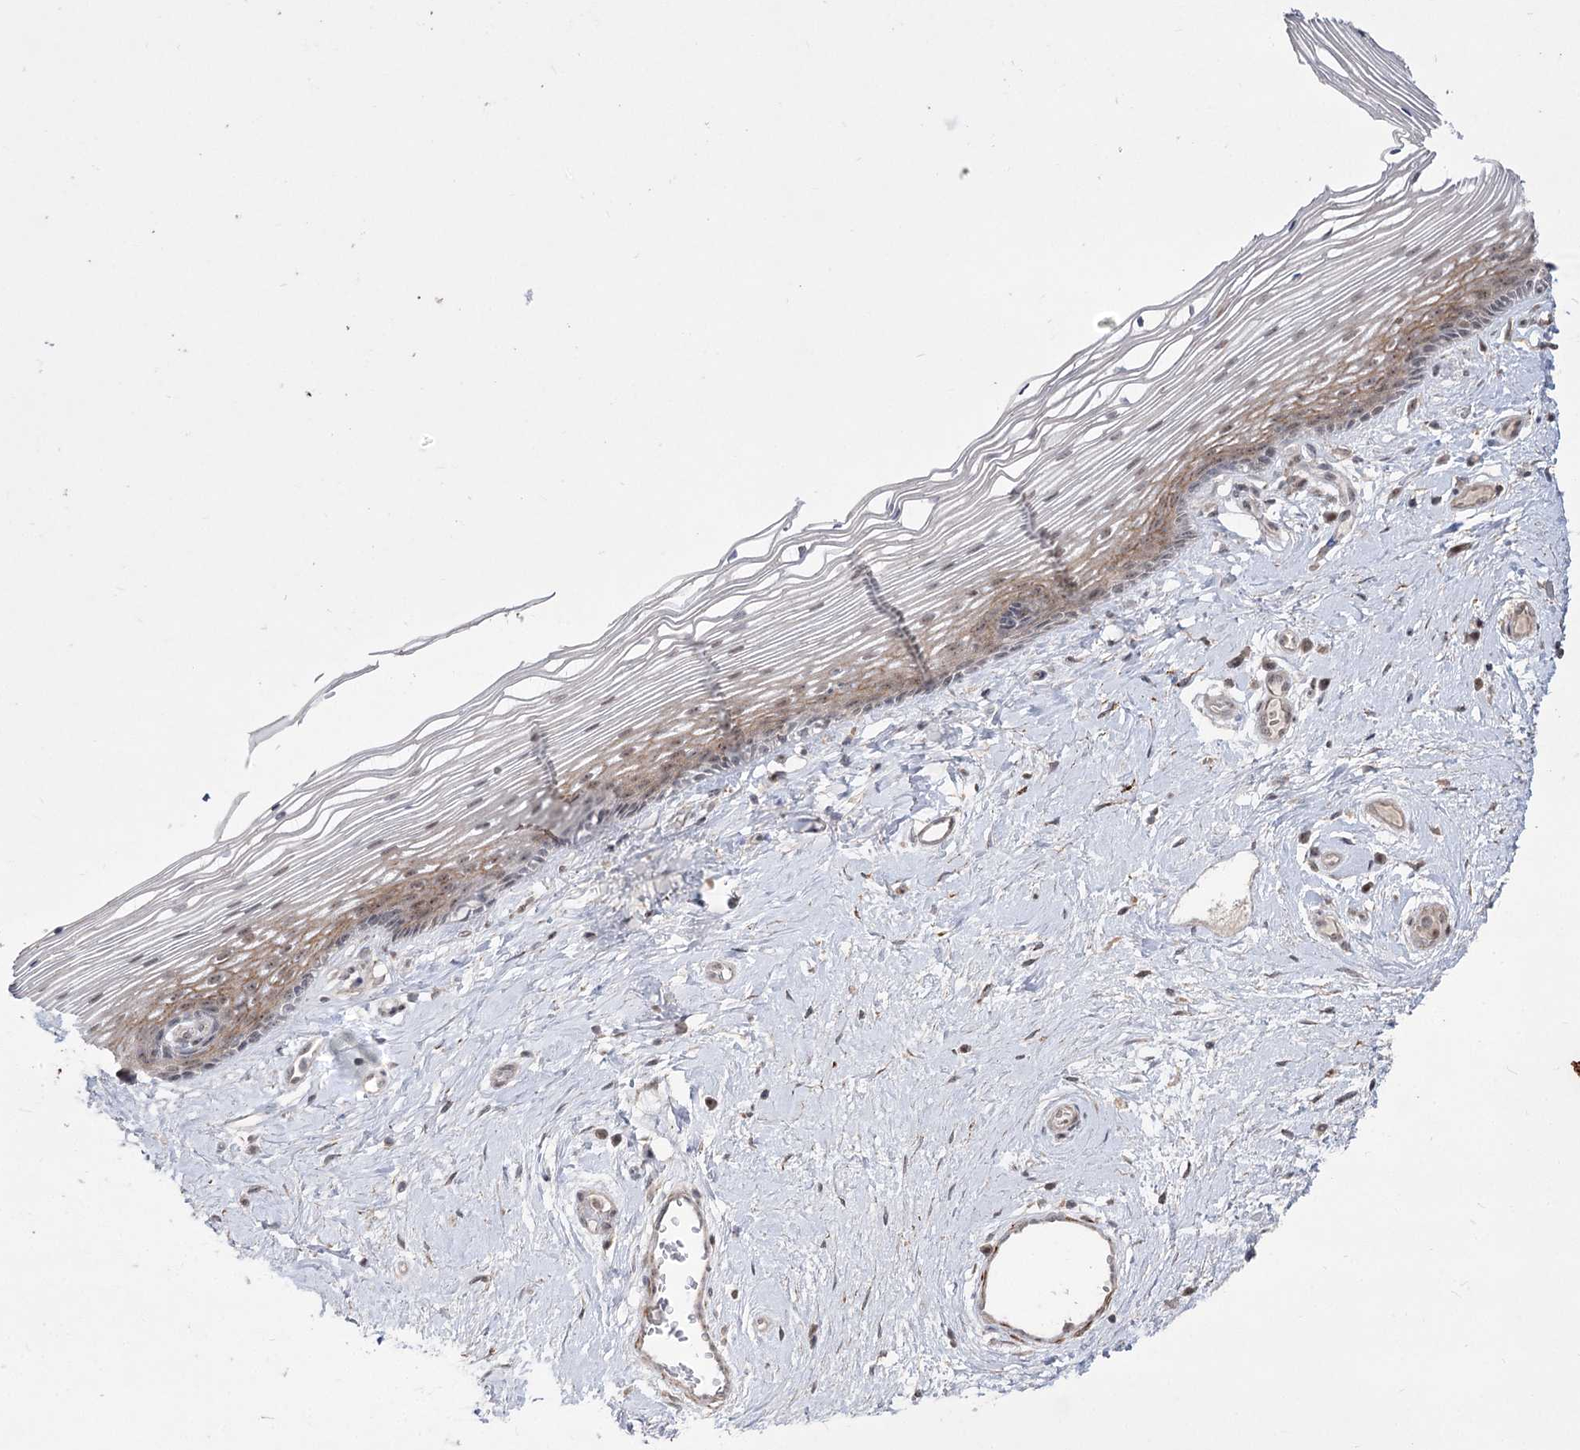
{"staining": {"intensity": "moderate", "quantity": ">75%", "location": "cytoplasmic/membranous"}, "tissue": "vagina", "cell_type": "Squamous epithelial cells", "image_type": "normal", "snomed": [{"axis": "morphology", "description": "Normal tissue, NOS"}, {"axis": "topography", "description": "Vagina"}], "caption": "A micrograph showing moderate cytoplasmic/membranous expression in approximately >75% of squamous epithelial cells in normal vagina, as visualized by brown immunohistochemical staining.", "gene": "ZSCAN23", "patient": {"sex": "female", "age": 46}}